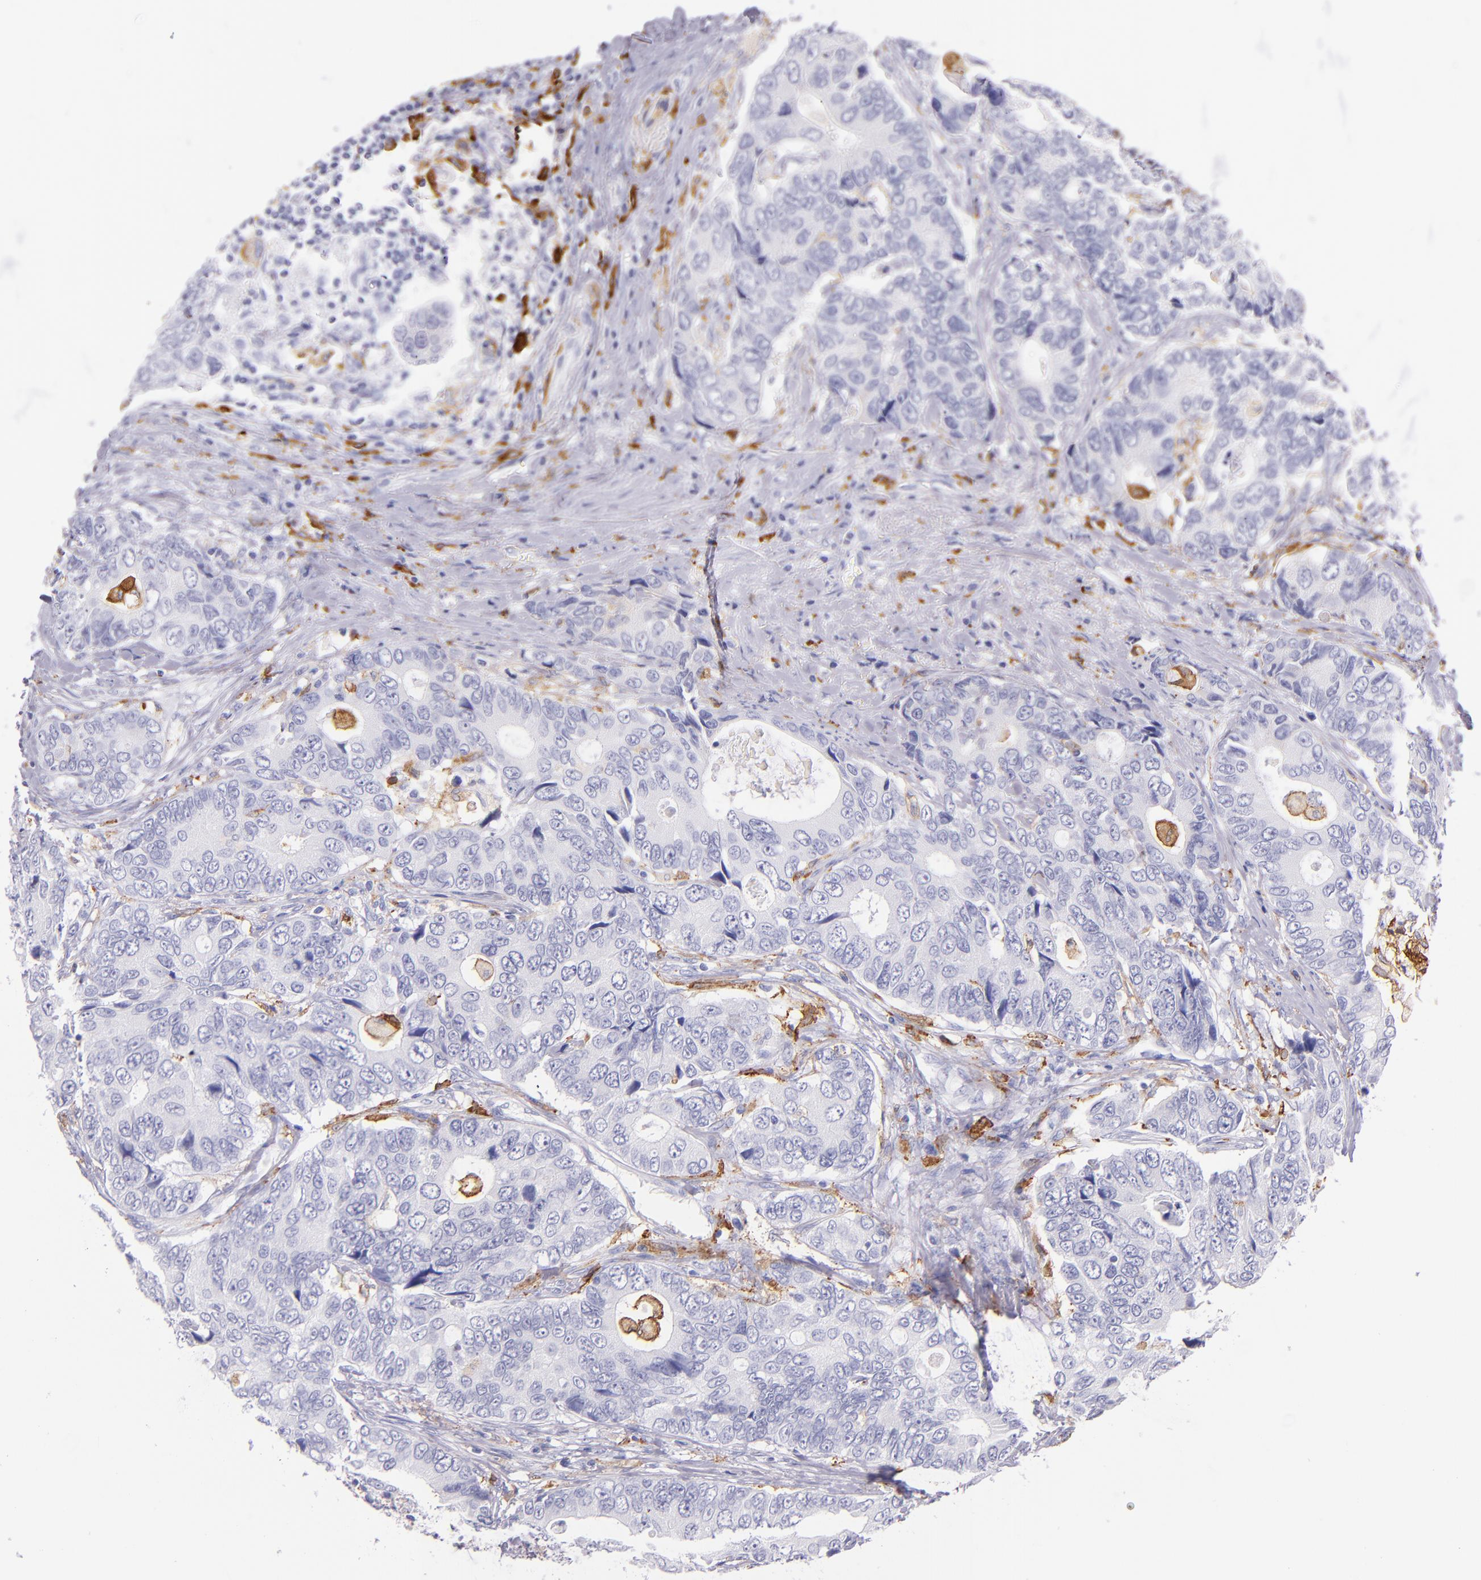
{"staining": {"intensity": "negative", "quantity": "none", "location": "none"}, "tissue": "colorectal cancer", "cell_type": "Tumor cells", "image_type": "cancer", "snomed": [{"axis": "morphology", "description": "Adenocarcinoma, NOS"}, {"axis": "topography", "description": "Rectum"}], "caption": "Micrograph shows no protein staining in tumor cells of colorectal adenocarcinoma tissue.", "gene": "CD163", "patient": {"sex": "female", "age": 67}}